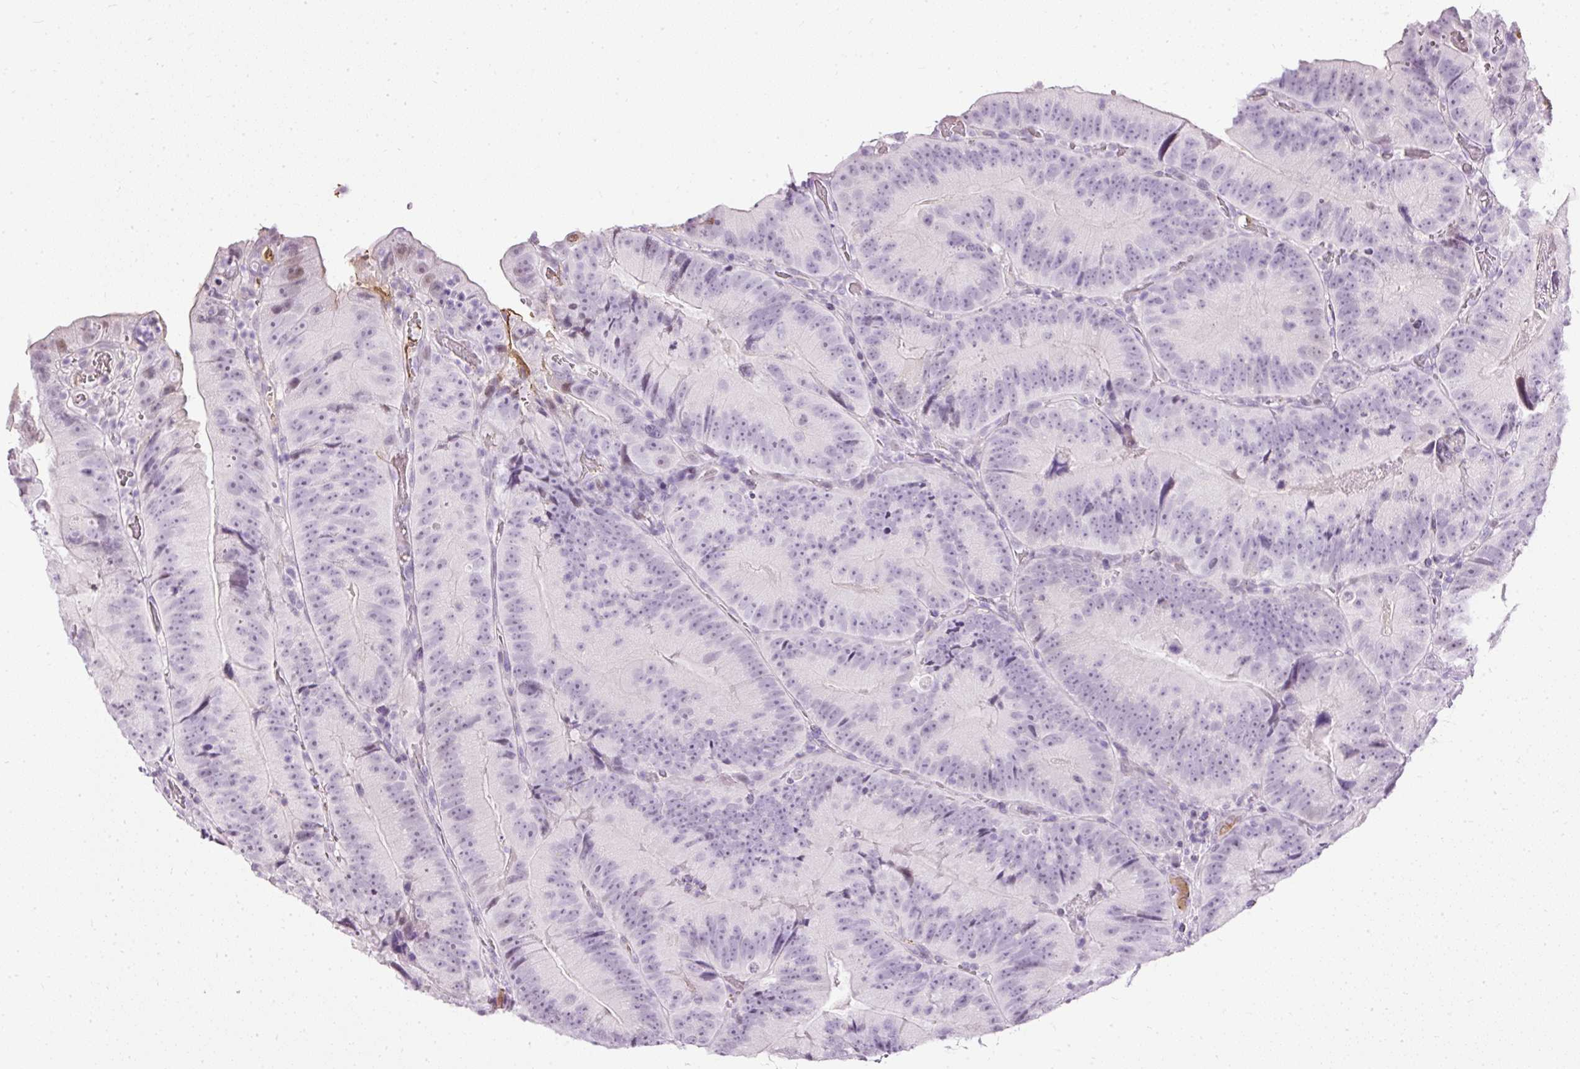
{"staining": {"intensity": "negative", "quantity": "none", "location": "none"}, "tissue": "colorectal cancer", "cell_type": "Tumor cells", "image_type": "cancer", "snomed": [{"axis": "morphology", "description": "Adenocarcinoma, NOS"}, {"axis": "topography", "description": "Colon"}], "caption": "This photomicrograph is of colorectal cancer stained with immunohistochemistry to label a protein in brown with the nuclei are counter-stained blue. There is no staining in tumor cells.", "gene": "PDE6B", "patient": {"sex": "female", "age": 86}}